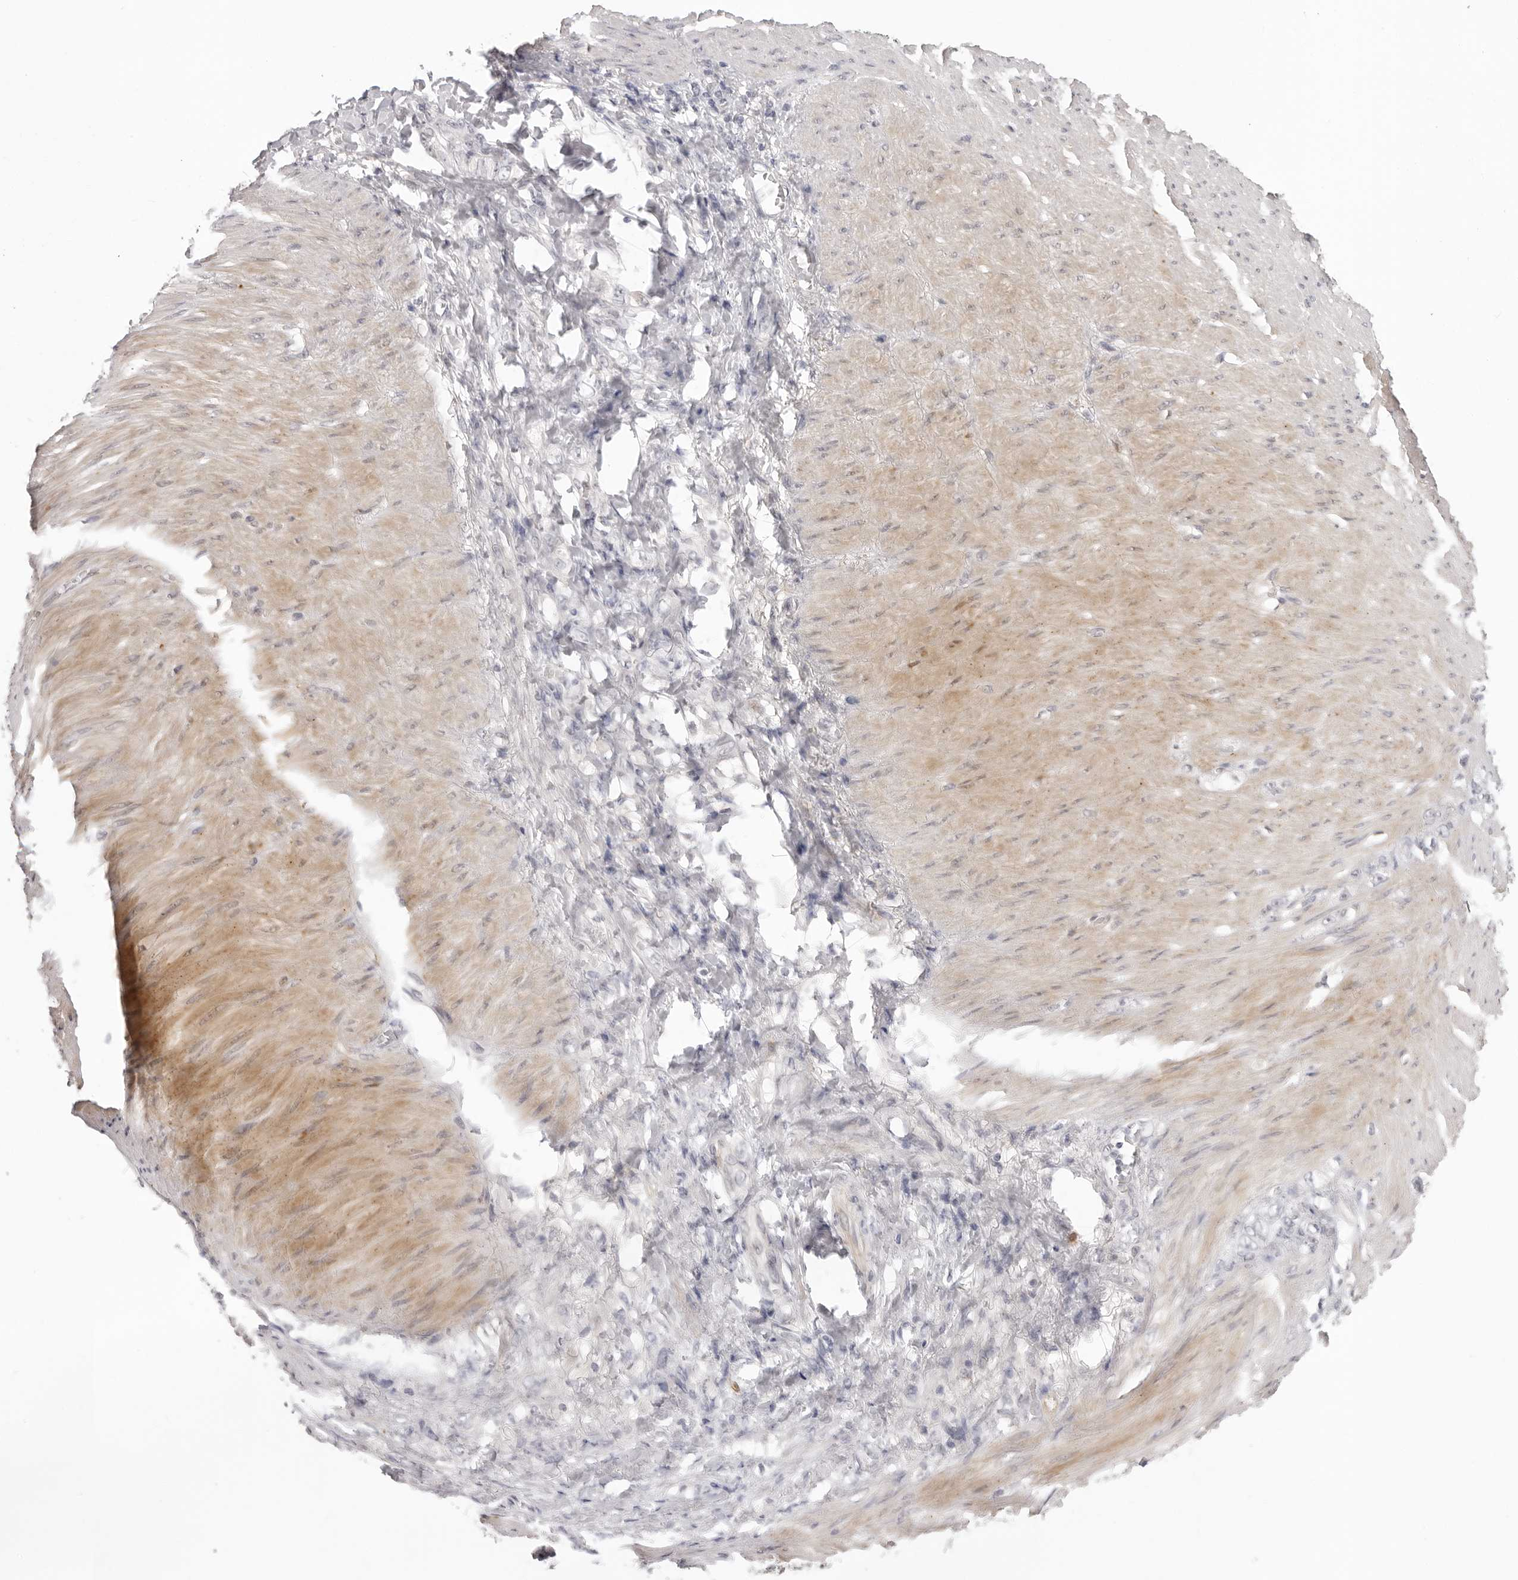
{"staining": {"intensity": "negative", "quantity": "none", "location": "none"}, "tissue": "stomach cancer", "cell_type": "Tumor cells", "image_type": "cancer", "snomed": [{"axis": "morphology", "description": "Normal tissue, NOS"}, {"axis": "morphology", "description": "Adenocarcinoma, NOS"}, {"axis": "topography", "description": "Stomach"}], "caption": "High power microscopy micrograph of an immunohistochemistry micrograph of adenocarcinoma (stomach), revealing no significant positivity in tumor cells.", "gene": "STRADB", "patient": {"sex": "male", "age": 82}}